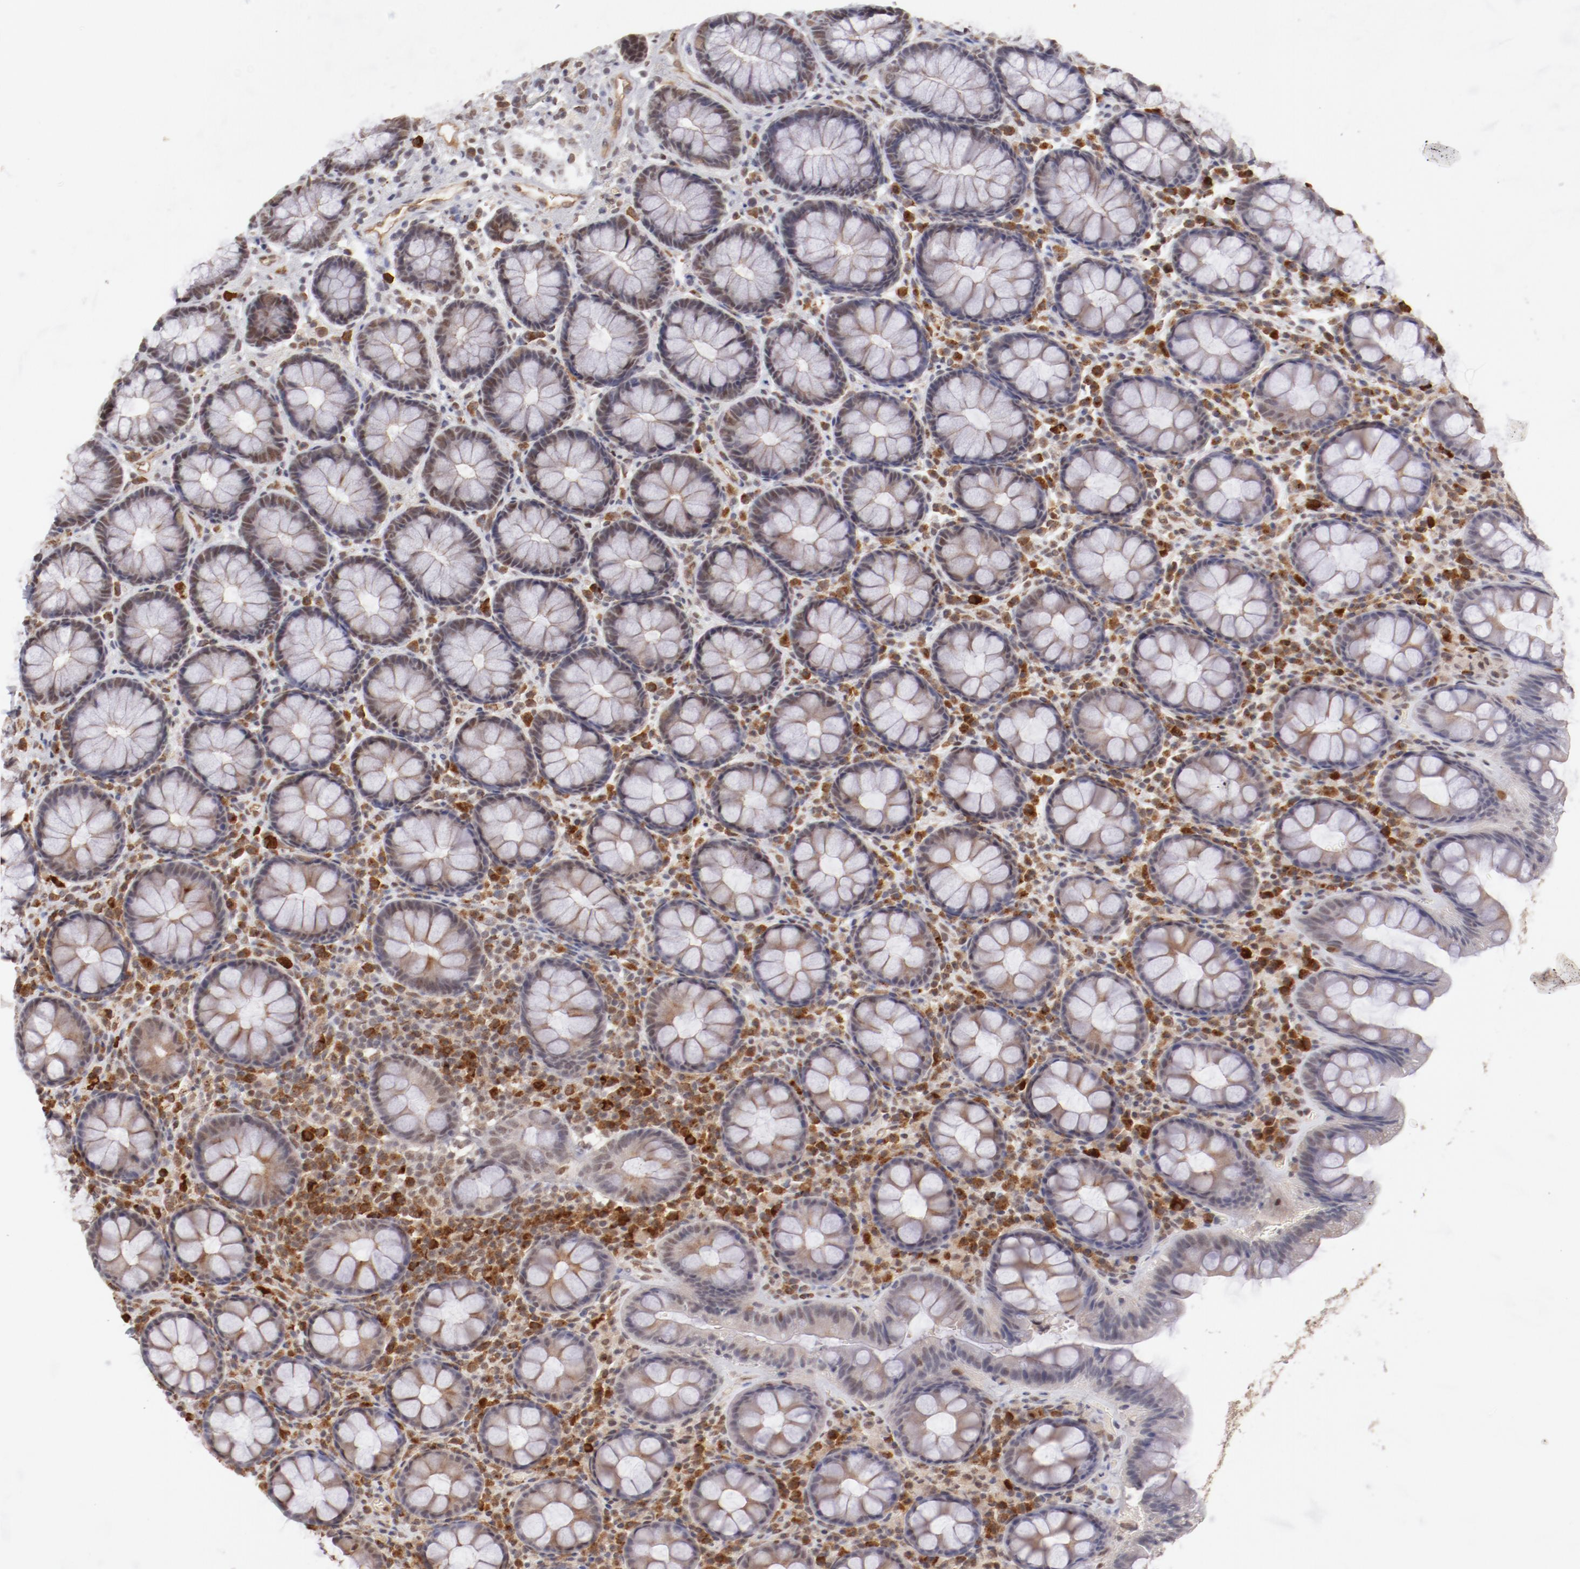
{"staining": {"intensity": "weak", "quantity": ">75%", "location": "cytoplasmic/membranous,nuclear"}, "tissue": "rectum", "cell_type": "Glandular cells", "image_type": "normal", "snomed": [{"axis": "morphology", "description": "Normal tissue, NOS"}, {"axis": "topography", "description": "Rectum"}], "caption": "Human rectum stained for a protein (brown) reveals weak cytoplasmic/membranous,nuclear positive positivity in approximately >75% of glandular cells.", "gene": "NFE2", "patient": {"sex": "male", "age": 92}}